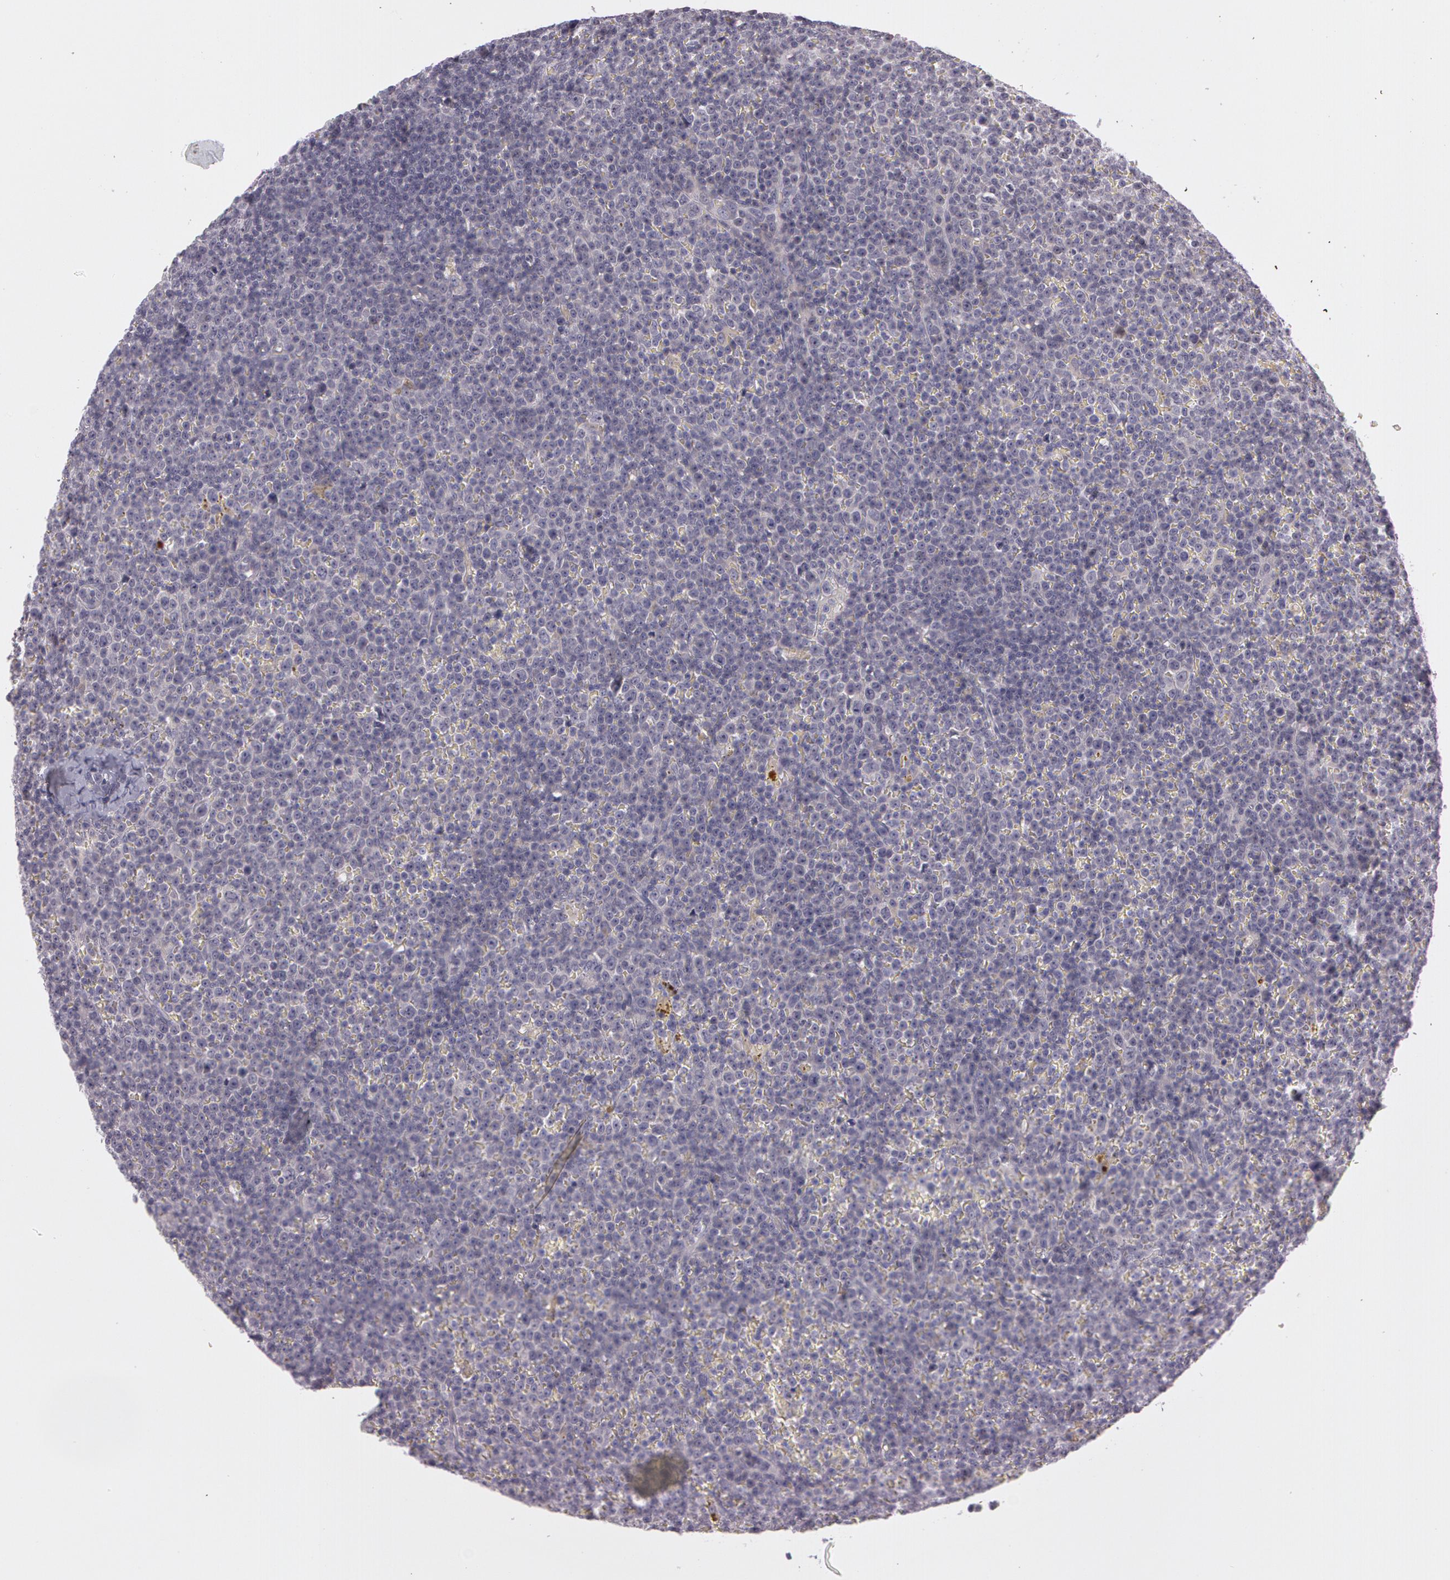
{"staining": {"intensity": "negative", "quantity": "none", "location": "none"}, "tissue": "lymphoma", "cell_type": "Tumor cells", "image_type": "cancer", "snomed": [{"axis": "morphology", "description": "Malignant lymphoma, non-Hodgkin's type, Low grade"}, {"axis": "topography", "description": "Lymph node"}], "caption": "DAB immunohistochemical staining of lymphoma exhibits no significant staining in tumor cells.", "gene": "MXRA5", "patient": {"sex": "male", "age": 50}}